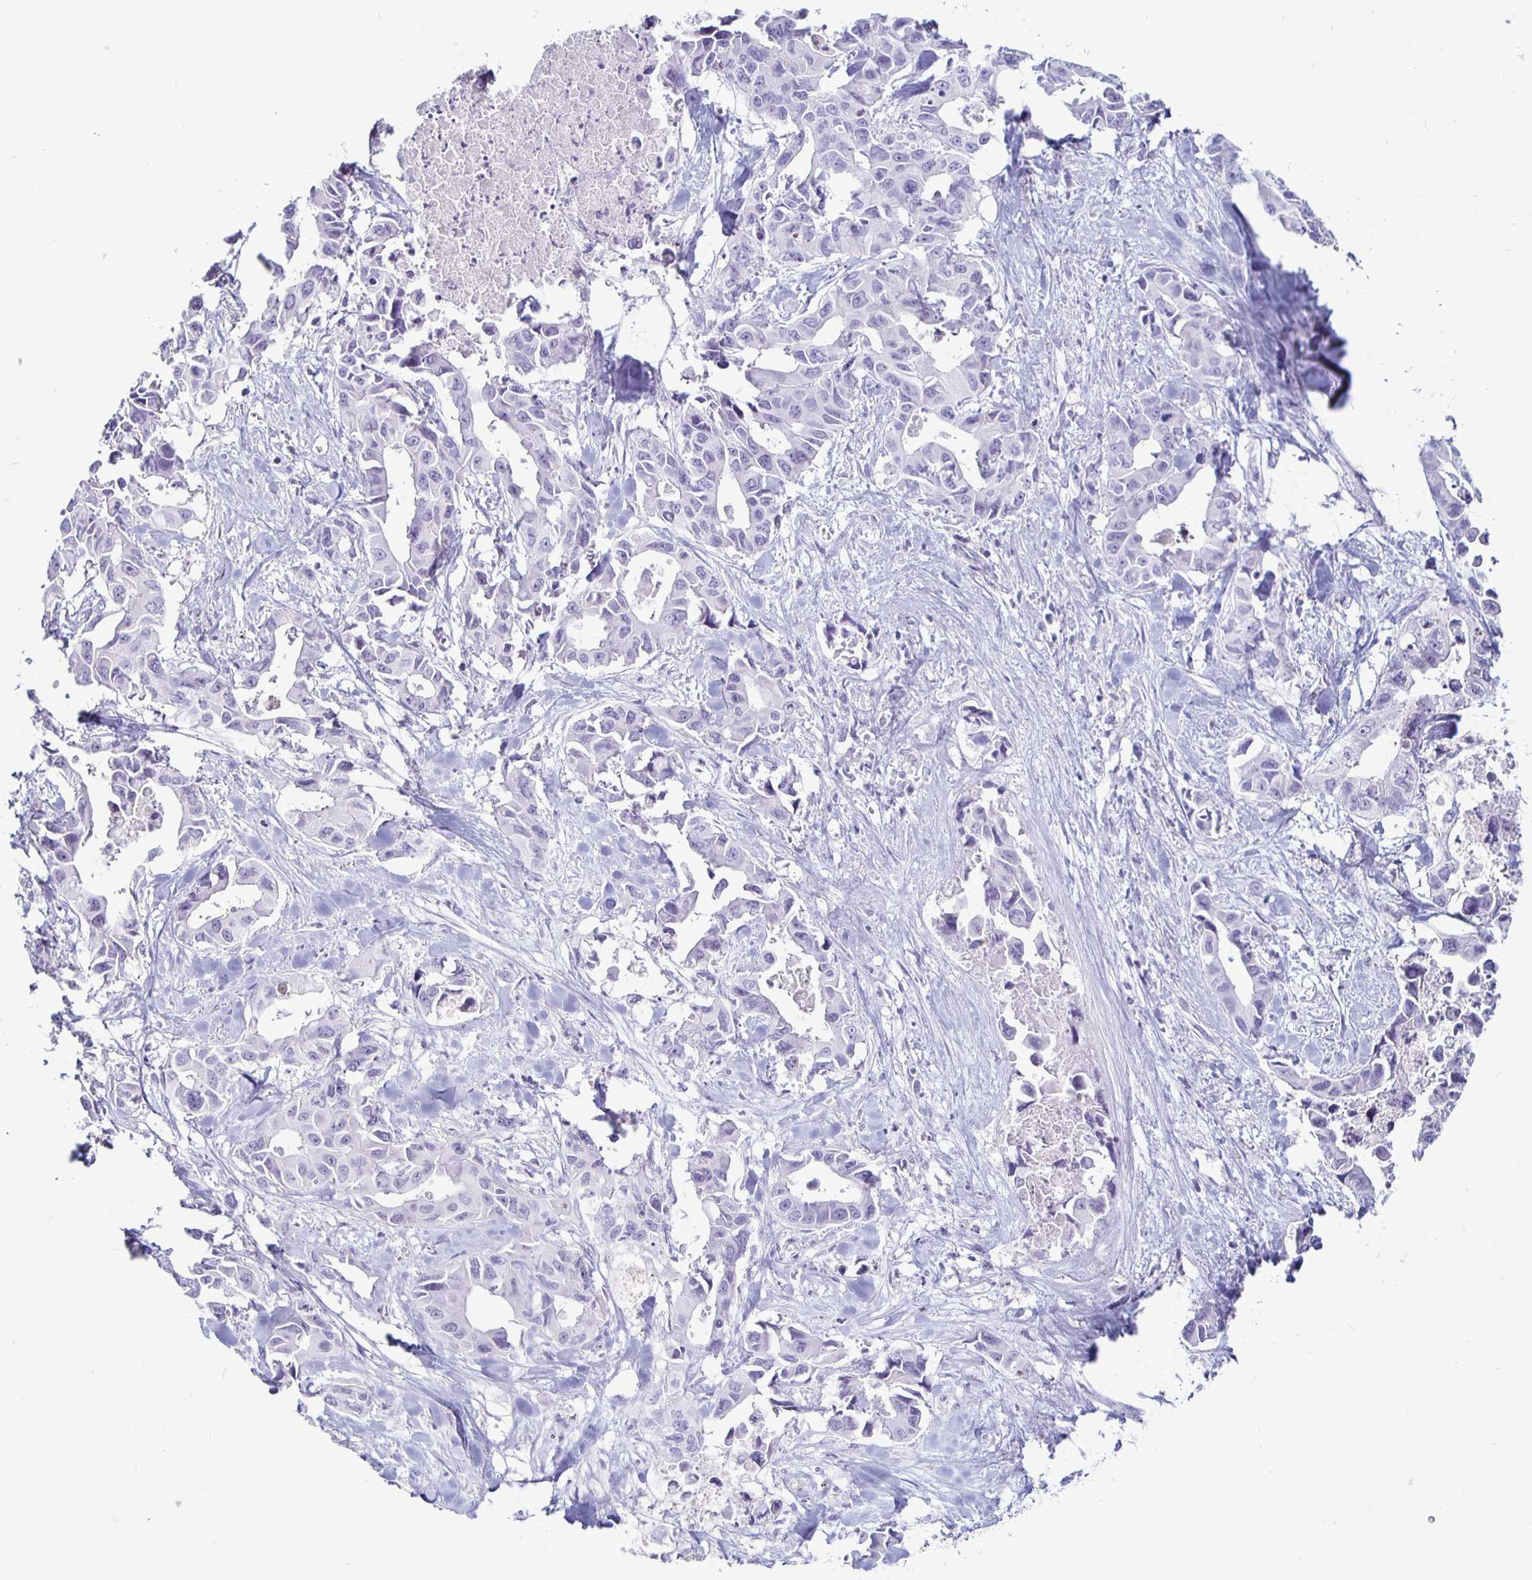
{"staining": {"intensity": "negative", "quantity": "none", "location": "none"}, "tissue": "lung cancer", "cell_type": "Tumor cells", "image_type": "cancer", "snomed": [{"axis": "morphology", "description": "Adenocarcinoma, NOS"}, {"axis": "topography", "description": "Lung"}], "caption": "Image shows no significant protein expression in tumor cells of lung adenocarcinoma.", "gene": "SIRPA", "patient": {"sex": "male", "age": 64}}